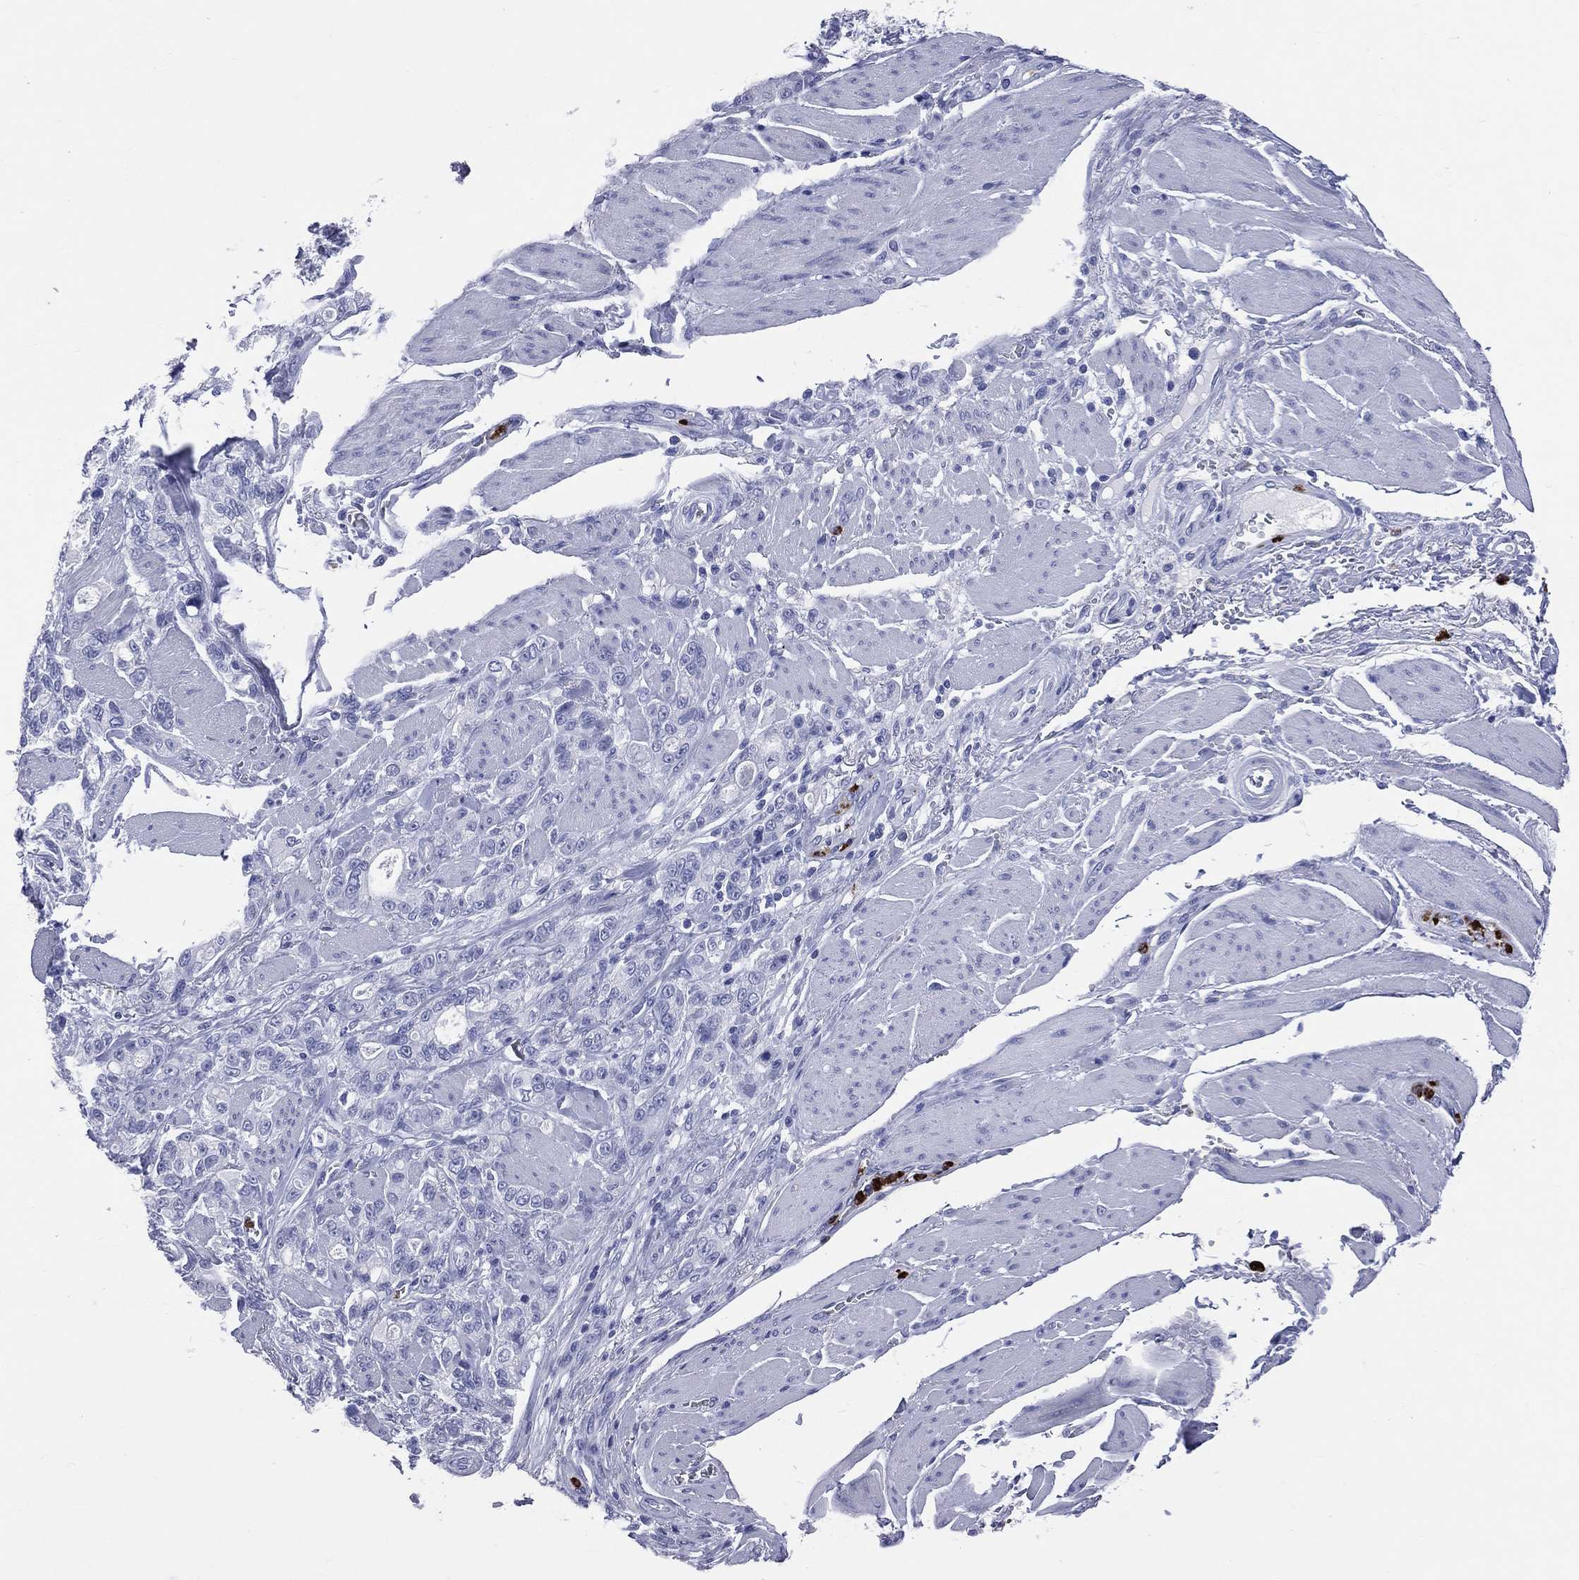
{"staining": {"intensity": "negative", "quantity": "none", "location": "none"}, "tissue": "stomach cancer", "cell_type": "Tumor cells", "image_type": "cancer", "snomed": [{"axis": "morphology", "description": "Adenocarcinoma, NOS"}, {"axis": "topography", "description": "Stomach"}], "caption": "The immunohistochemistry (IHC) micrograph has no significant expression in tumor cells of stomach cancer (adenocarcinoma) tissue.", "gene": "PGLYRP1", "patient": {"sex": "male", "age": 63}}